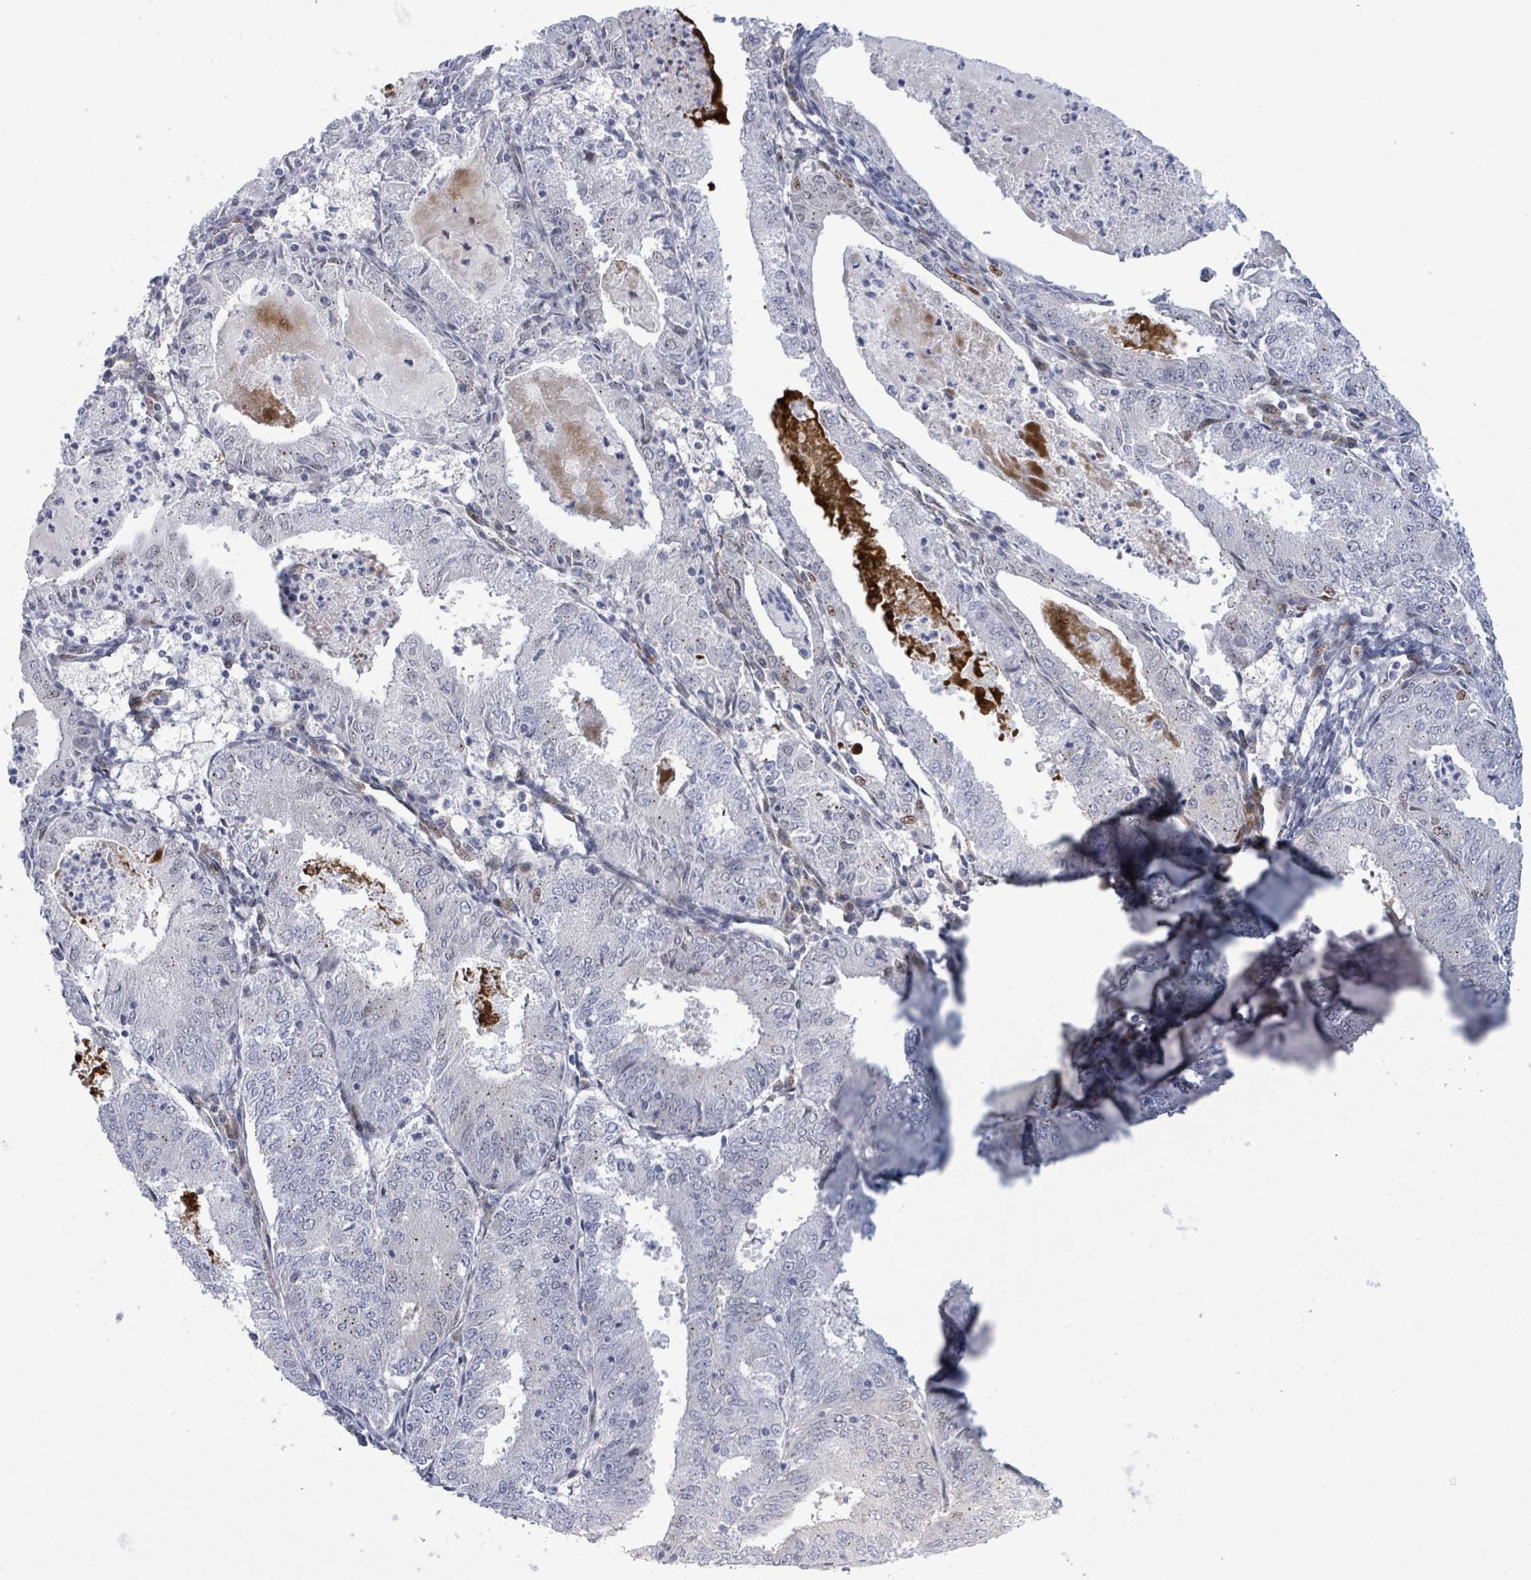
{"staining": {"intensity": "negative", "quantity": "none", "location": "none"}, "tissue": "endometrial cancer", "cell_type": "Tumor cells", "image_type": "cancer", "snomed": [{"axis": "morphology", "description": "Adenocarcinoma, NOS"}, {"axis": "topography", "description": "Endometrium"}], "caption": "Human endometrial cancer (adenocarcinoma) stained for a protein using IHC exhibits no staining in tumor cells.", "gene": "TUSC1", "patient": {"sex": "female", "age": 57}}